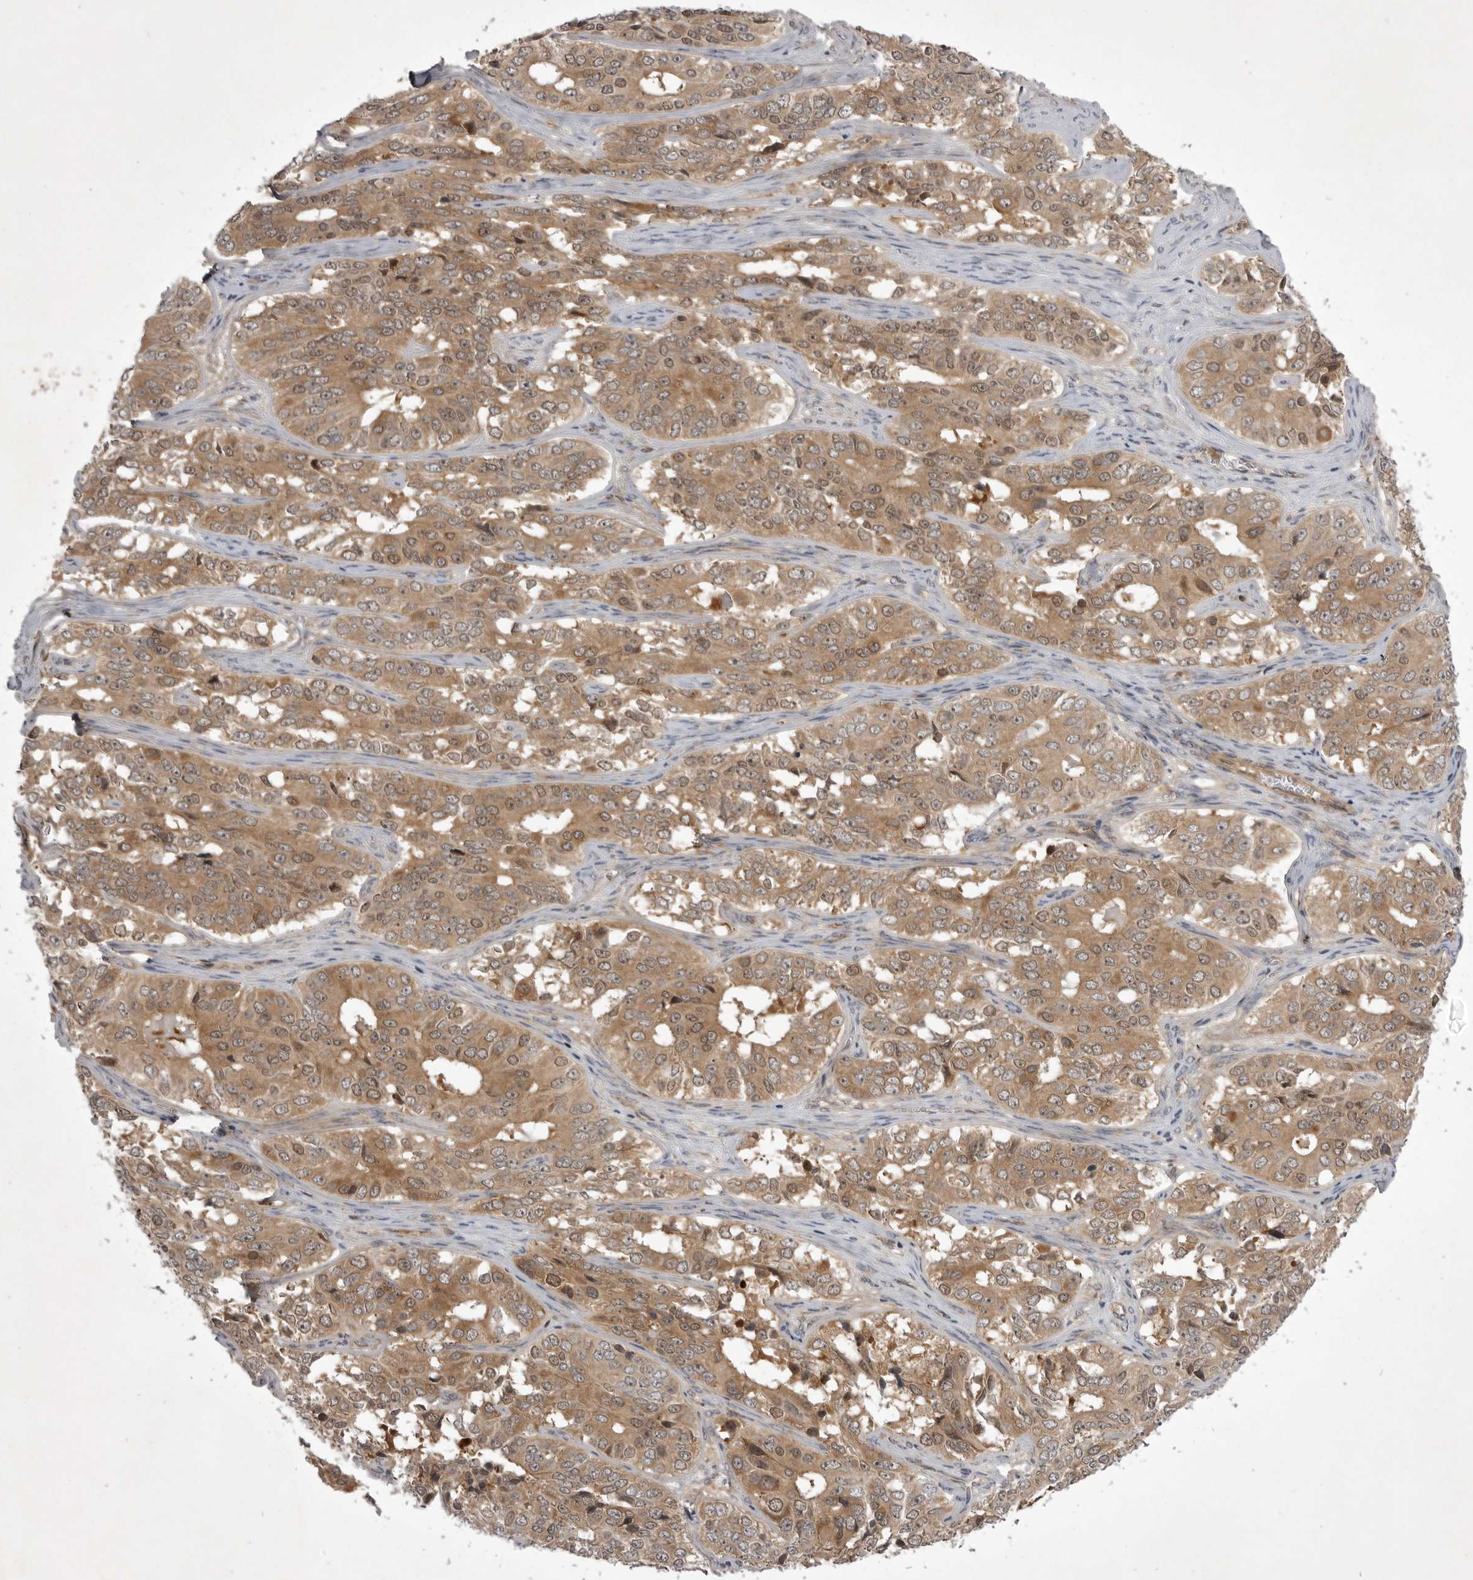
{"staining": {"intensity": "moderate", "quantity": ">75%", "location": "cytoplasmic/membranous"}, "tissue": "ovarian cancer", "cell_type": "Tumor cells", "image_type": "cancer", "snomed": [{"axis": "morphology", "description": "Carcinoma, endometroid"}, {"axis": "topography", "description": "Ovary"}], "caption": "Tumor cells display medium levels of moderate cytoplasmic/membranous expression in approximately >75% of cells in human ovarian endometroid carcinoma.", "gene": "STK24", "patient": {"sex": "female", "age": 51}}